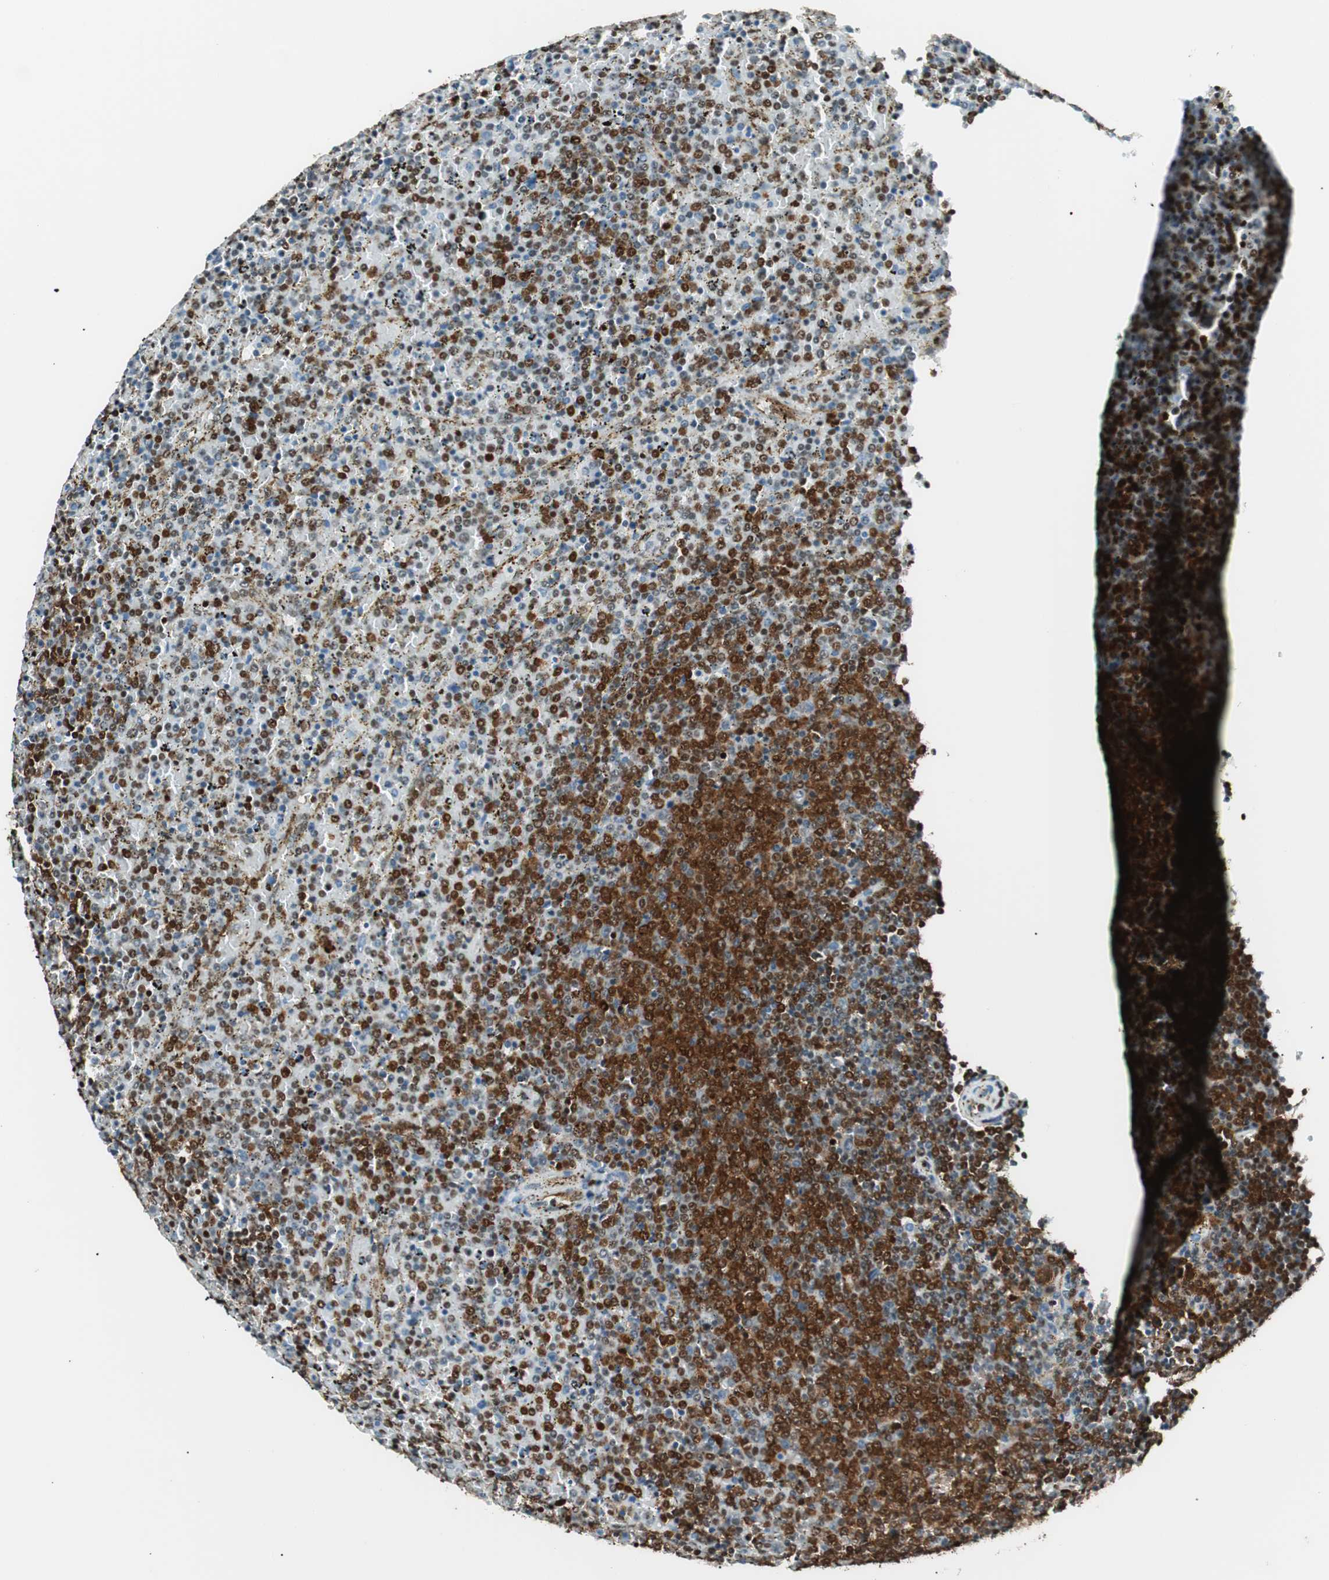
{"staining": {"intensity": "strong", "quantity": "25%-75%", "location": "nuclear"}, "tissue": "lymphoma", "cell_type": "Tumor cells", "image_type": "cancer", "snomed": [{"axis": "morphology", "description": "Malignant lymphoma, non-Hodgkin's type, Low grade"}, {"axis": "topography", "description": "Spleen"}], "caption": "Low-grade malignant lymphoma, non-Hodgkin's type stained with a protein marker demonstrates strong staining in tumor cells.", "gene": "EWSR1", "patient": {"sex": "female", "age": 77}}